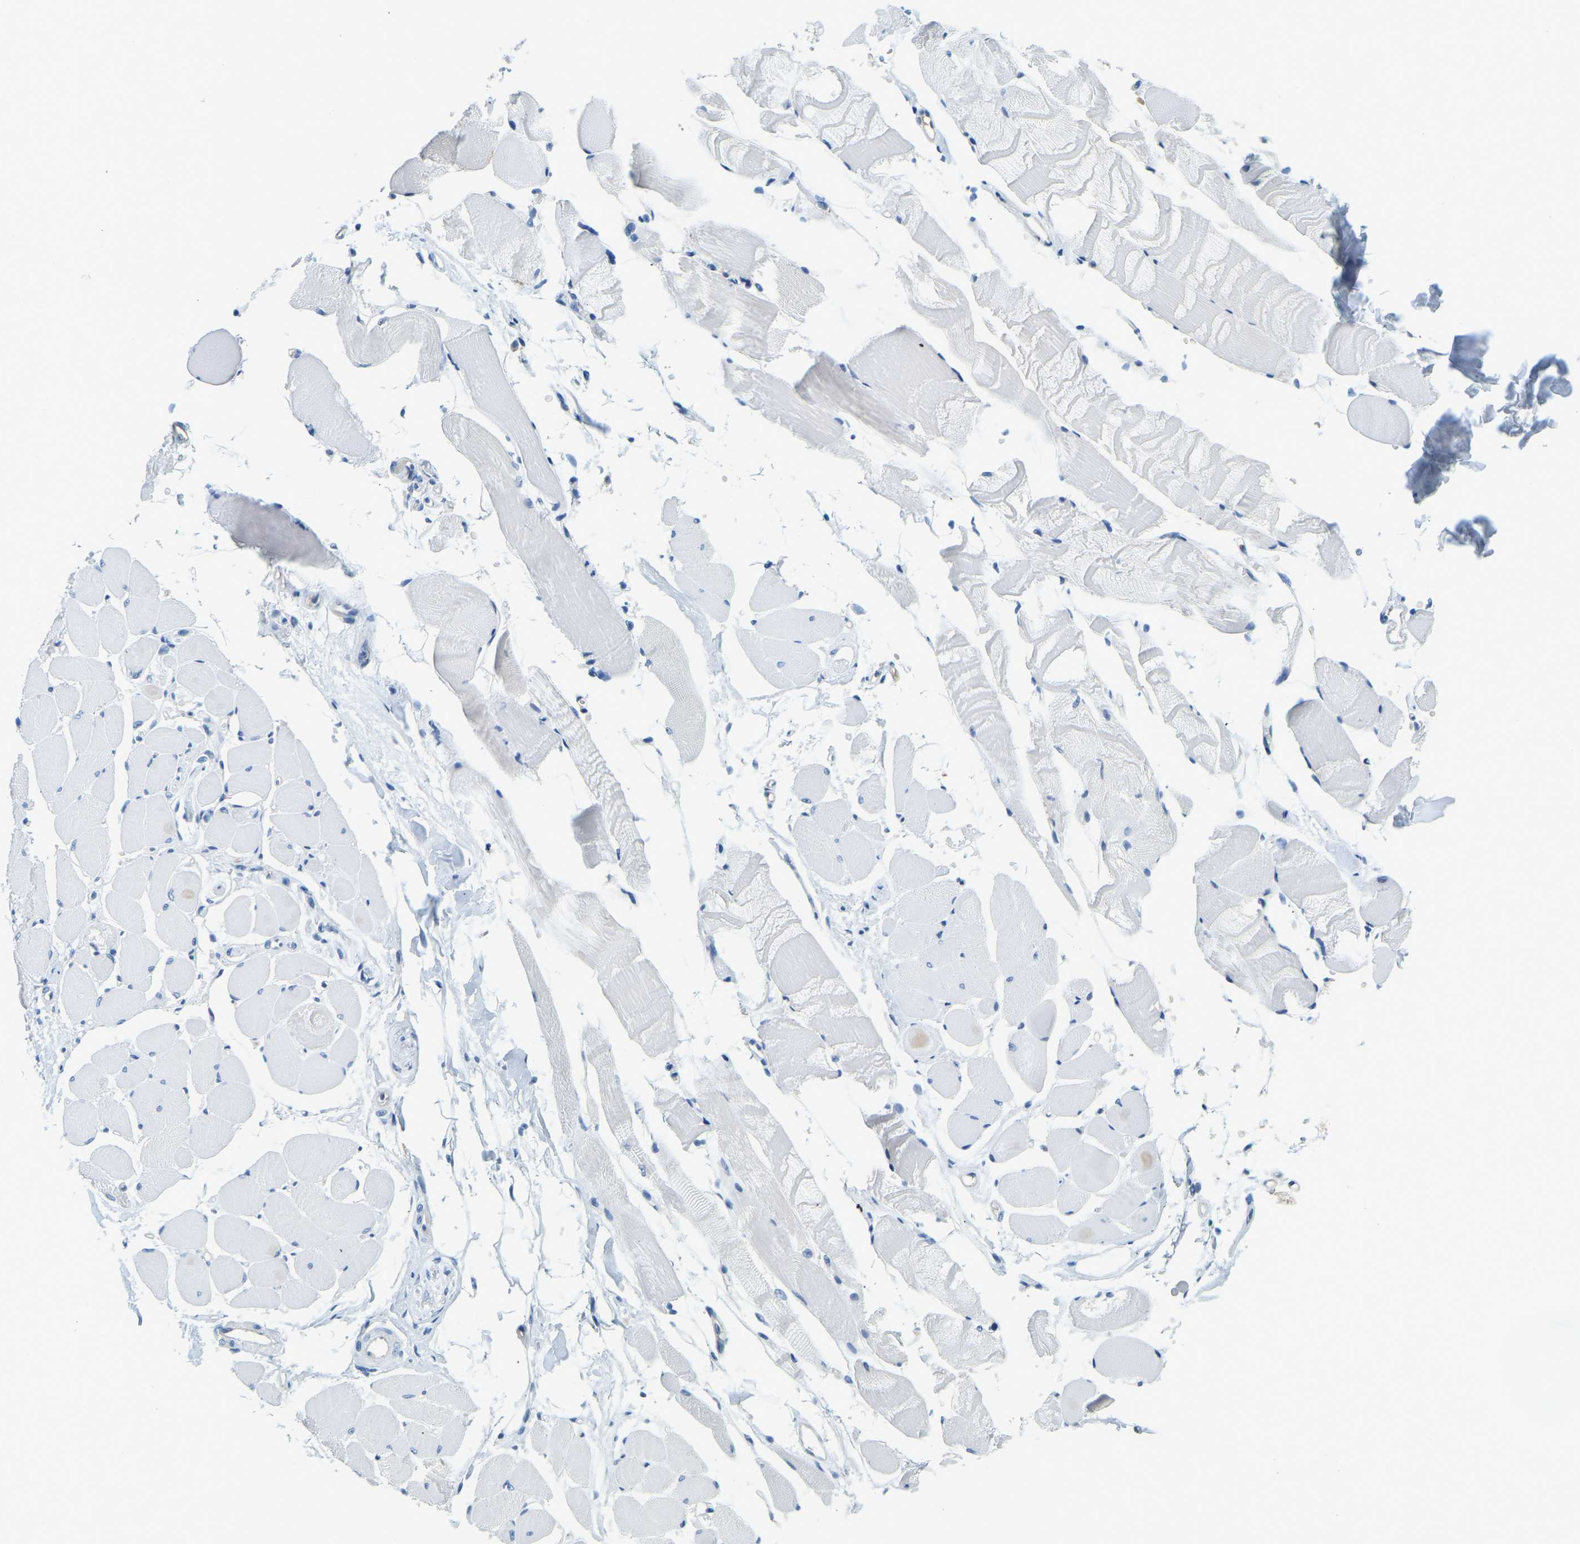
{"staining": {"intensity": "negative", "quantity": "none", "location": "none"}, "tissue": "skeletal muscle", "cell_type": "Myocytes", "image_type": "normal", "snomed": [{"axis": "morphology", "description": "Normal tissue, NOS"}, {"axis": "topography", "description": "Skeletal muscle"}, {"axis": "topography", "description": "Peripheral nerve tissue"}], "caption": "Myocytes are negative for protein expression in normal human skeletal muscle. Nuclei are stained in blue.", "gene": "RRP1", "patient": {"sex": "female", "age": 84}}